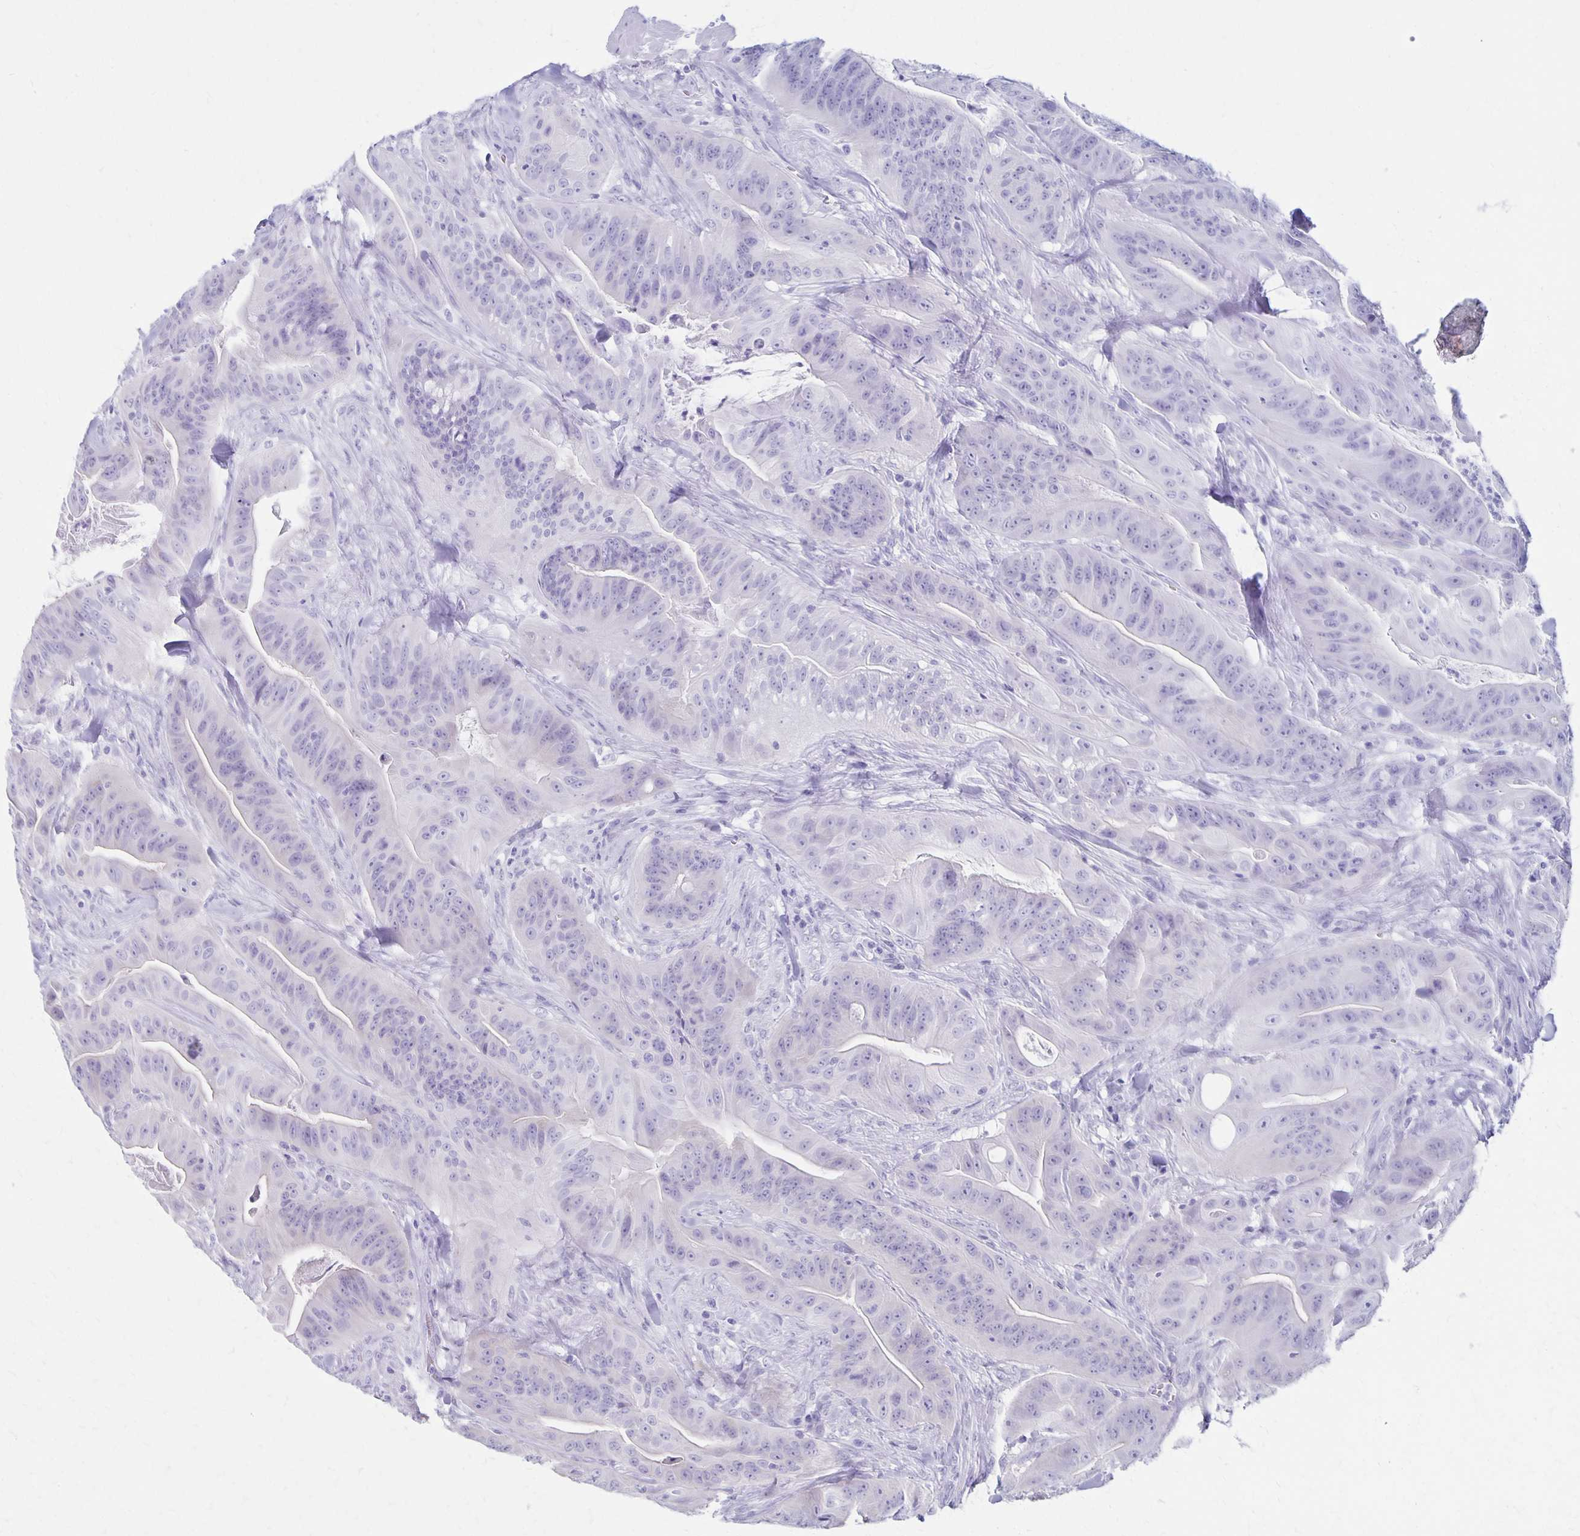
{"staining": {"intensity": "negative", "quantity": "none", "location": "none"}, "tissue": "colorectal cancer", "cell_type": "Tumor cells", "image_type": "cancer", "snomed": [{"axis": "morphology", "description": "Adenocarcinoma, NOS"}, {"axis": "topography", "description": "Colon"}], "caption": "DAB immunohistochemical staining of adenocarcinoma (colorectal) reveals no significant positivity in tumor cells.", "gene": "HOMER1", "patient": {"sex": "male", "age": 33}}